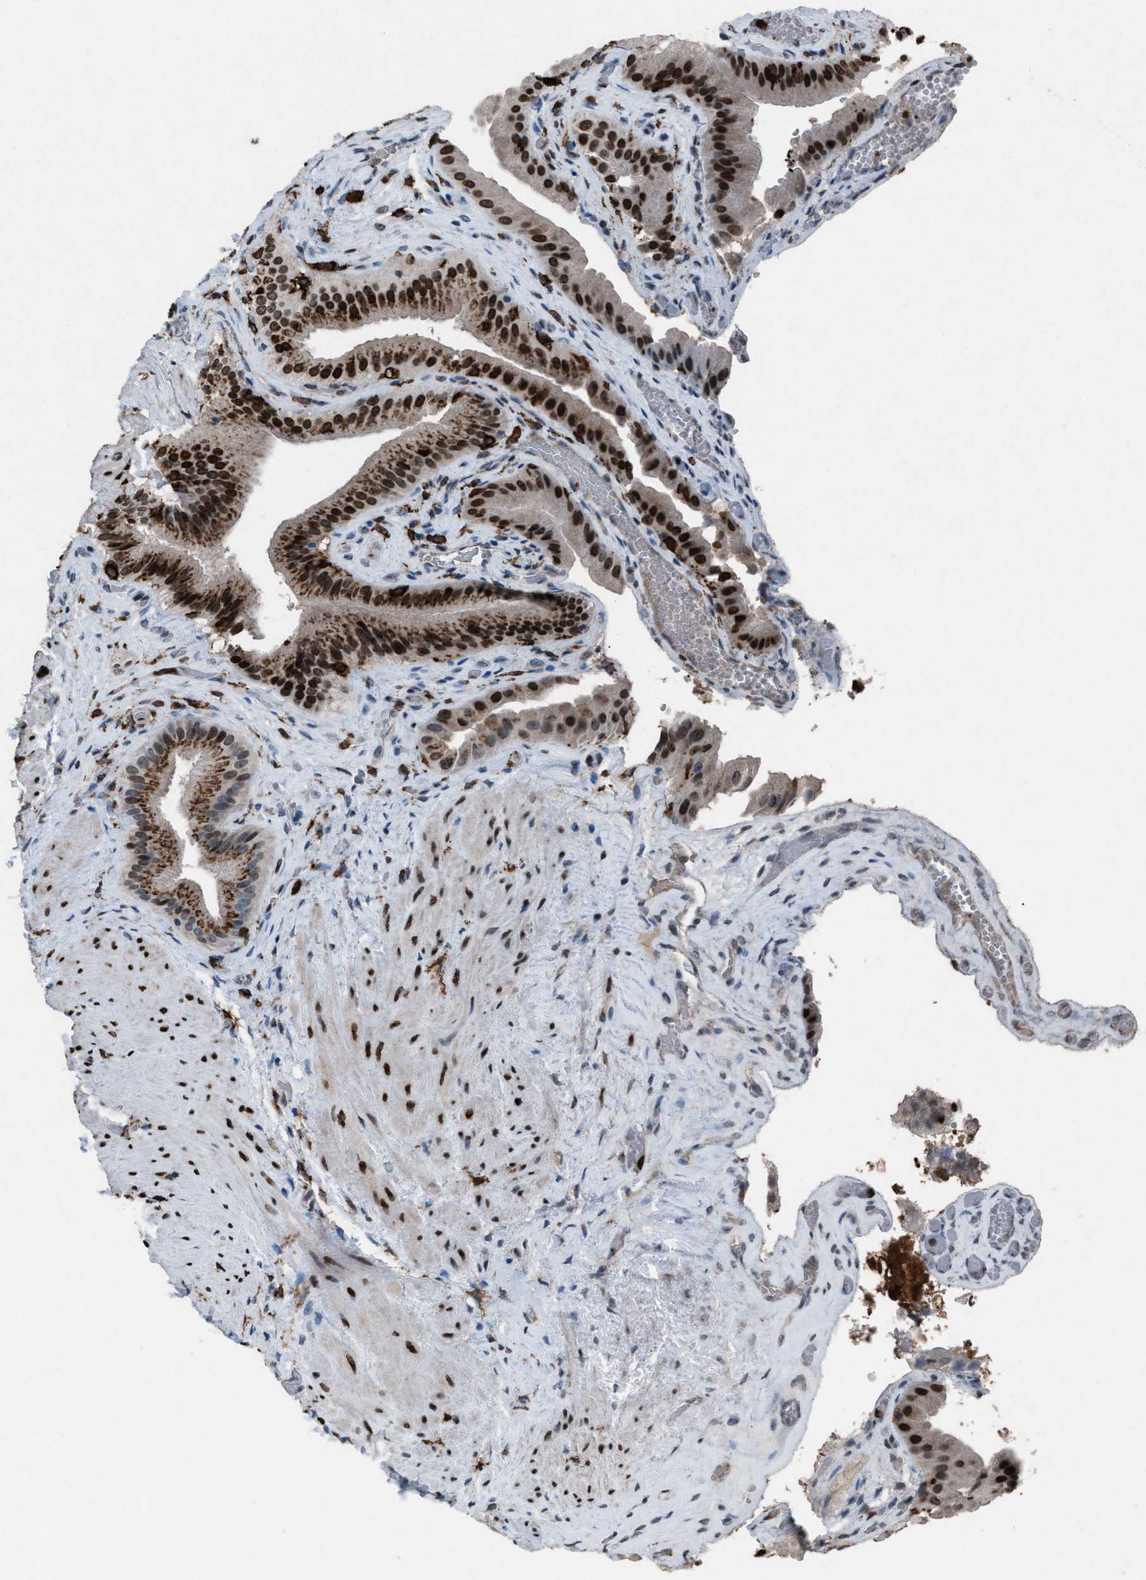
{"staining": {"intensity": "strong", "quantity": ">75%", "location": "cytoplasmic/membranous,nuclear"}, "tissue": "gallbladder", "cell_type": "Glandular cells", "image_type": "normal", "snomed": [{"axis": "morphology", "description": "Normal tissue, NOS"}, {"axis": "topography", "description": "Gallbladder"}], "caption": "Immunohistochemistry histopathology image of unremarkable gallbladder stained for a protein (brown), which shows high levels of strong cytoplasmic/membranous,nuclear expression in about >75% of glandular cells.", "gene": "FCER1G", "patient": {"sex": "male", "age": 49}}